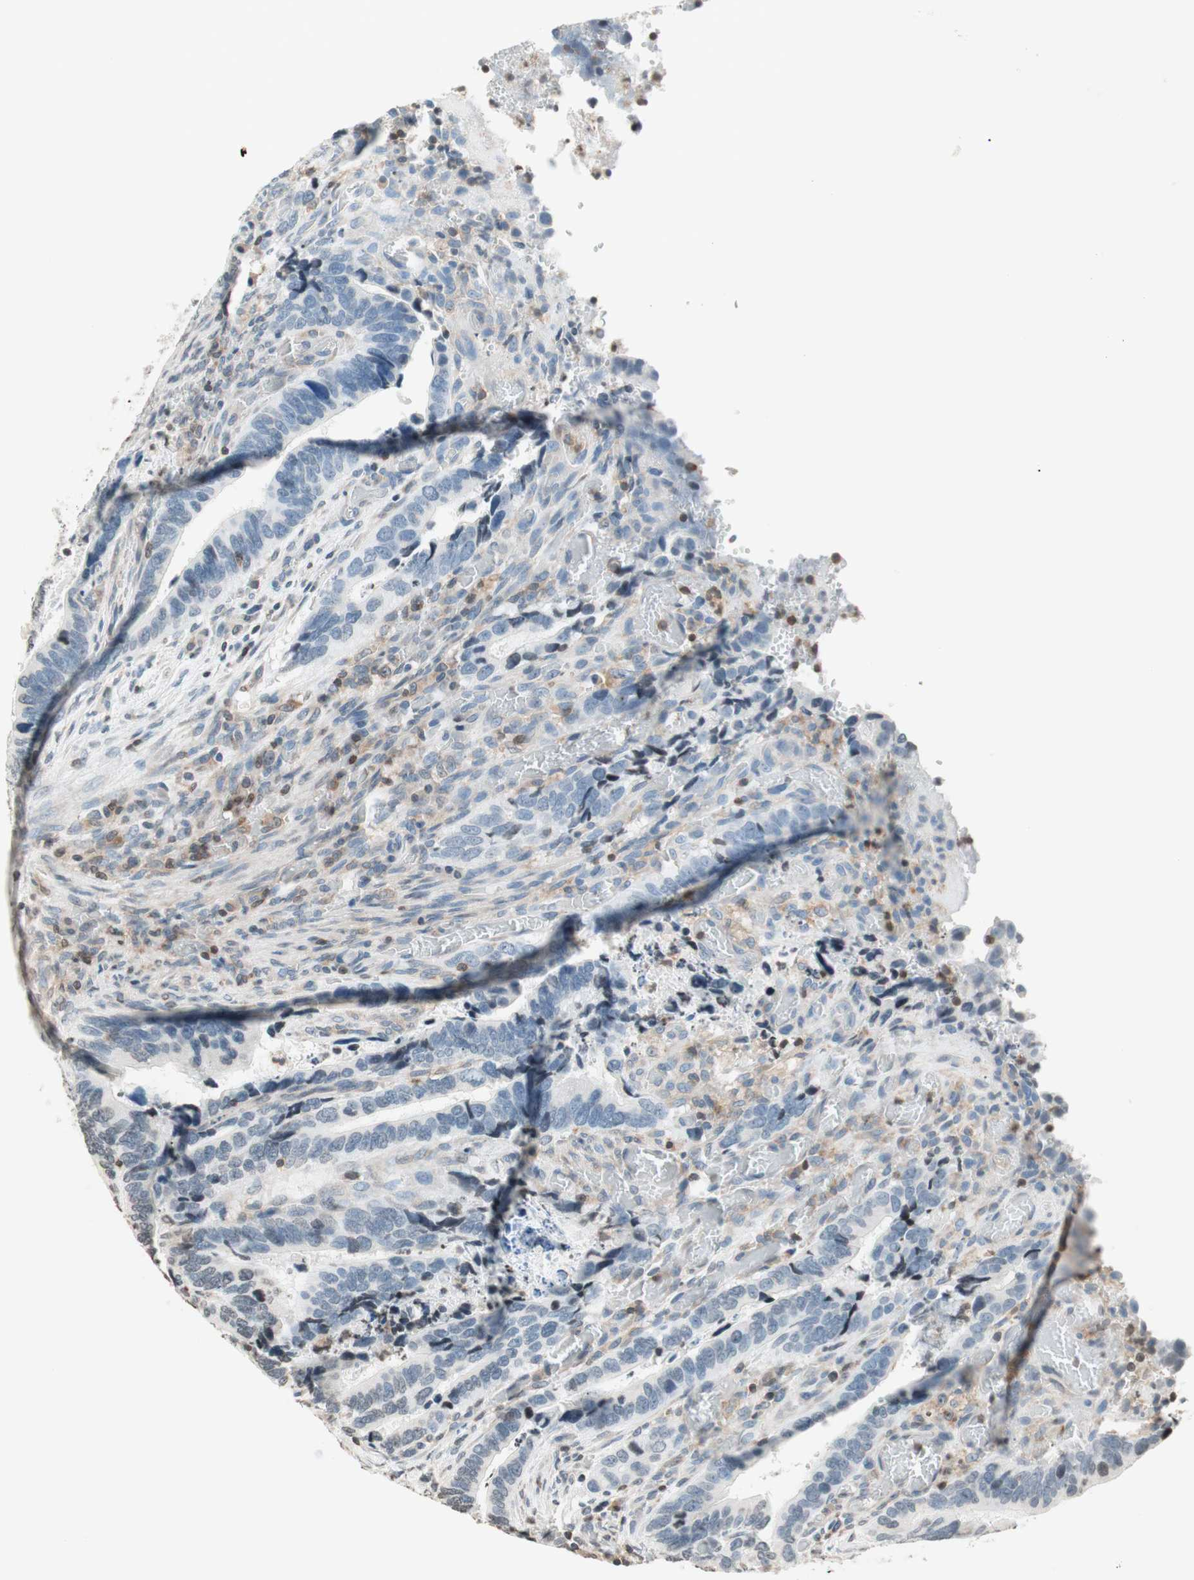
{"staining": {"intensity": "negative", "quantity": "none", "location": "none"}, "tissue": "colorectal cancer", "cell_type": "Tumor cells", "image_type": "cancer", "snomed": [{"axis": "morphology", "description": "Adenocarcinoma, NOS"}, {"axis": "topography", "description": "Colon"}], "caption": "DAB immunohistochemical staining of human colorectal cancer displays no significant positivity in tumor cells.", "gene": "WIPF1", "patient": {"sex": "male", "age": 72}}